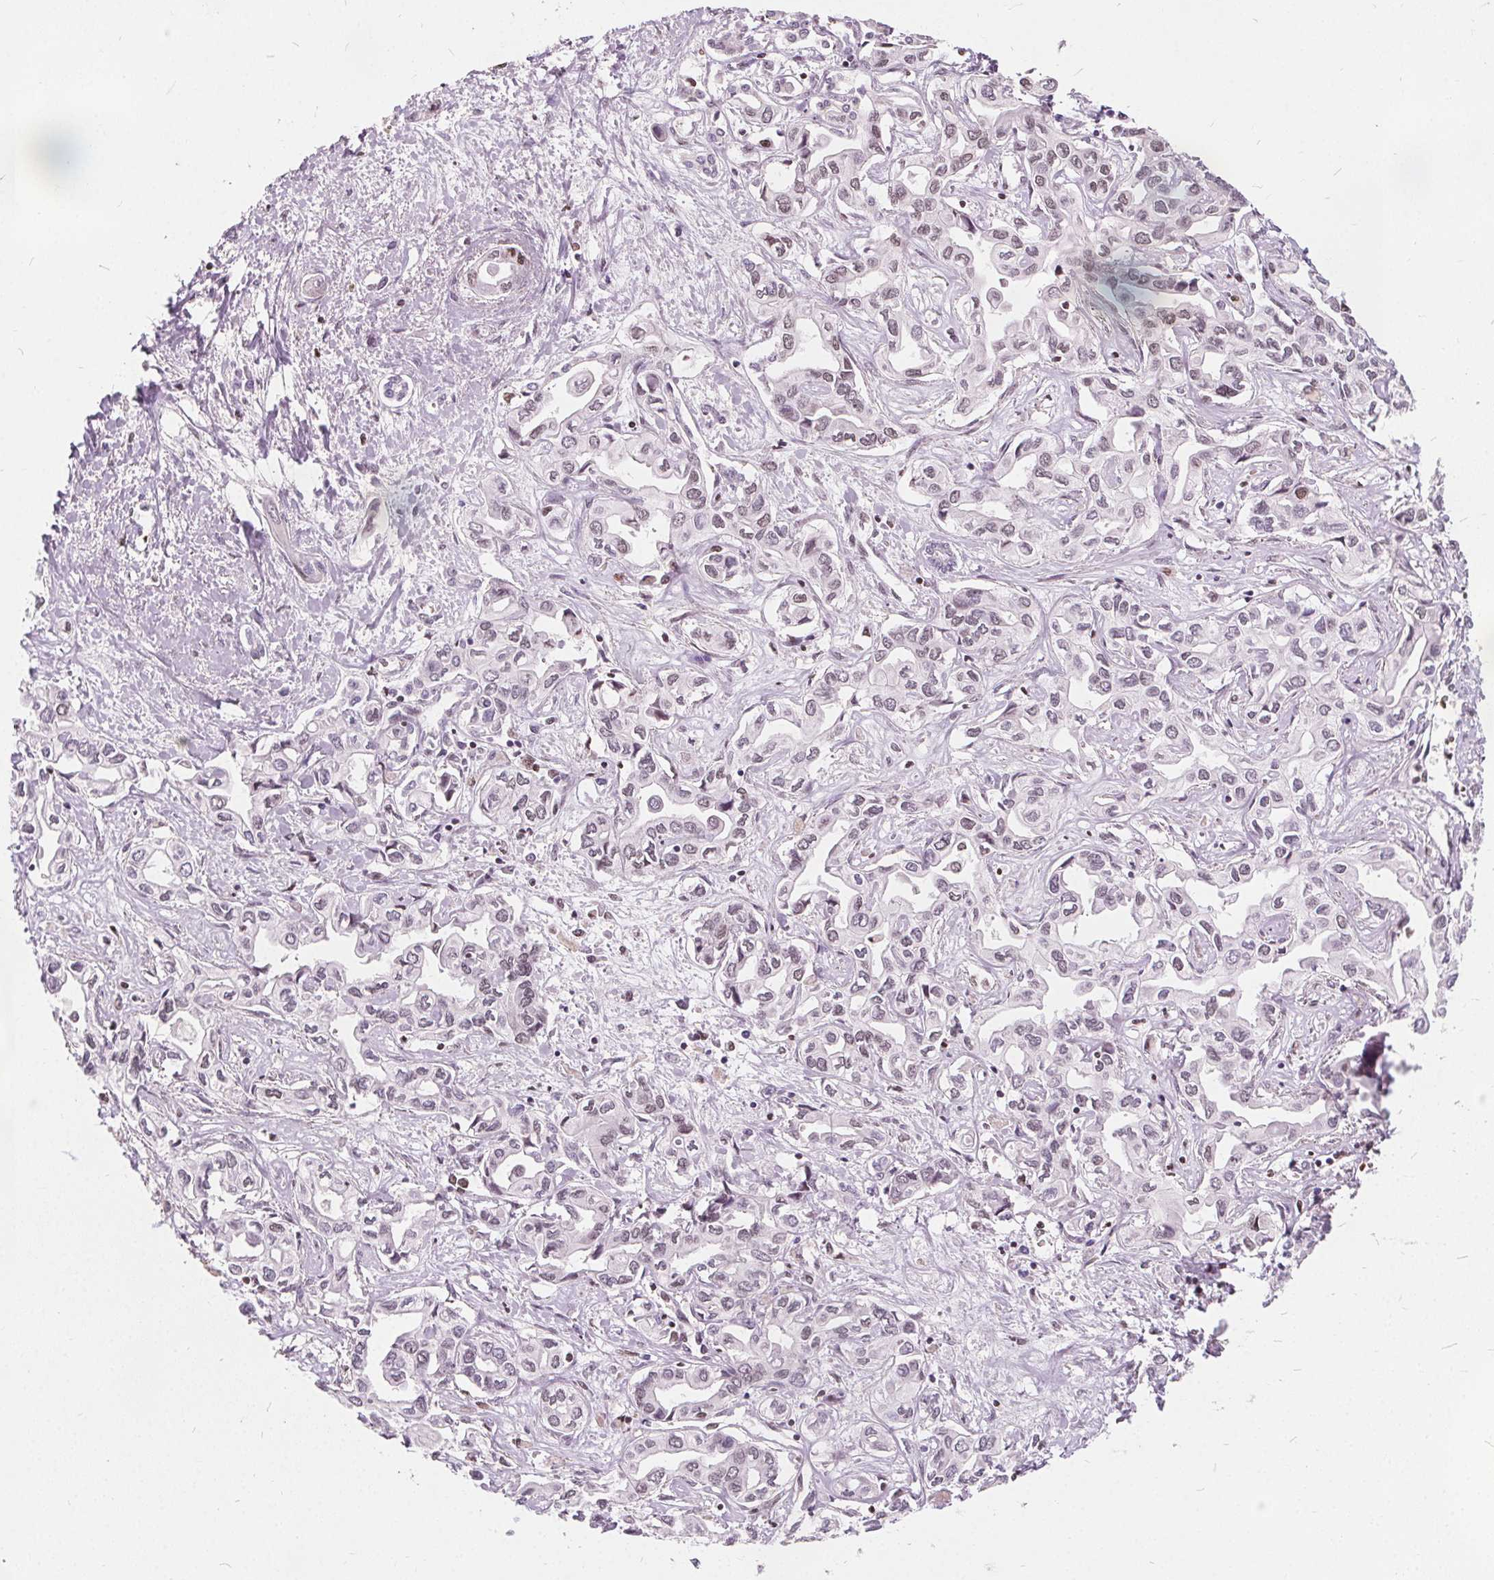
{"staining": {"intensity": "negative", "quantity": "none", "location": "none"}, "tissue": "liver cancer", "cell_type": "Tumor cells", "image_type": "cancer", "snomed": [{"axis": "morphology", "description": "Cholangiocarcinoma"}, {"axis": "topography", "description": "Liver"}], "caption": "Immunohistochemistry of human liver cholangiocarcinoma displays no expression in tumor cells.", "gene": "ISLR2", "patient": {"sex": "female", "age": 64}}